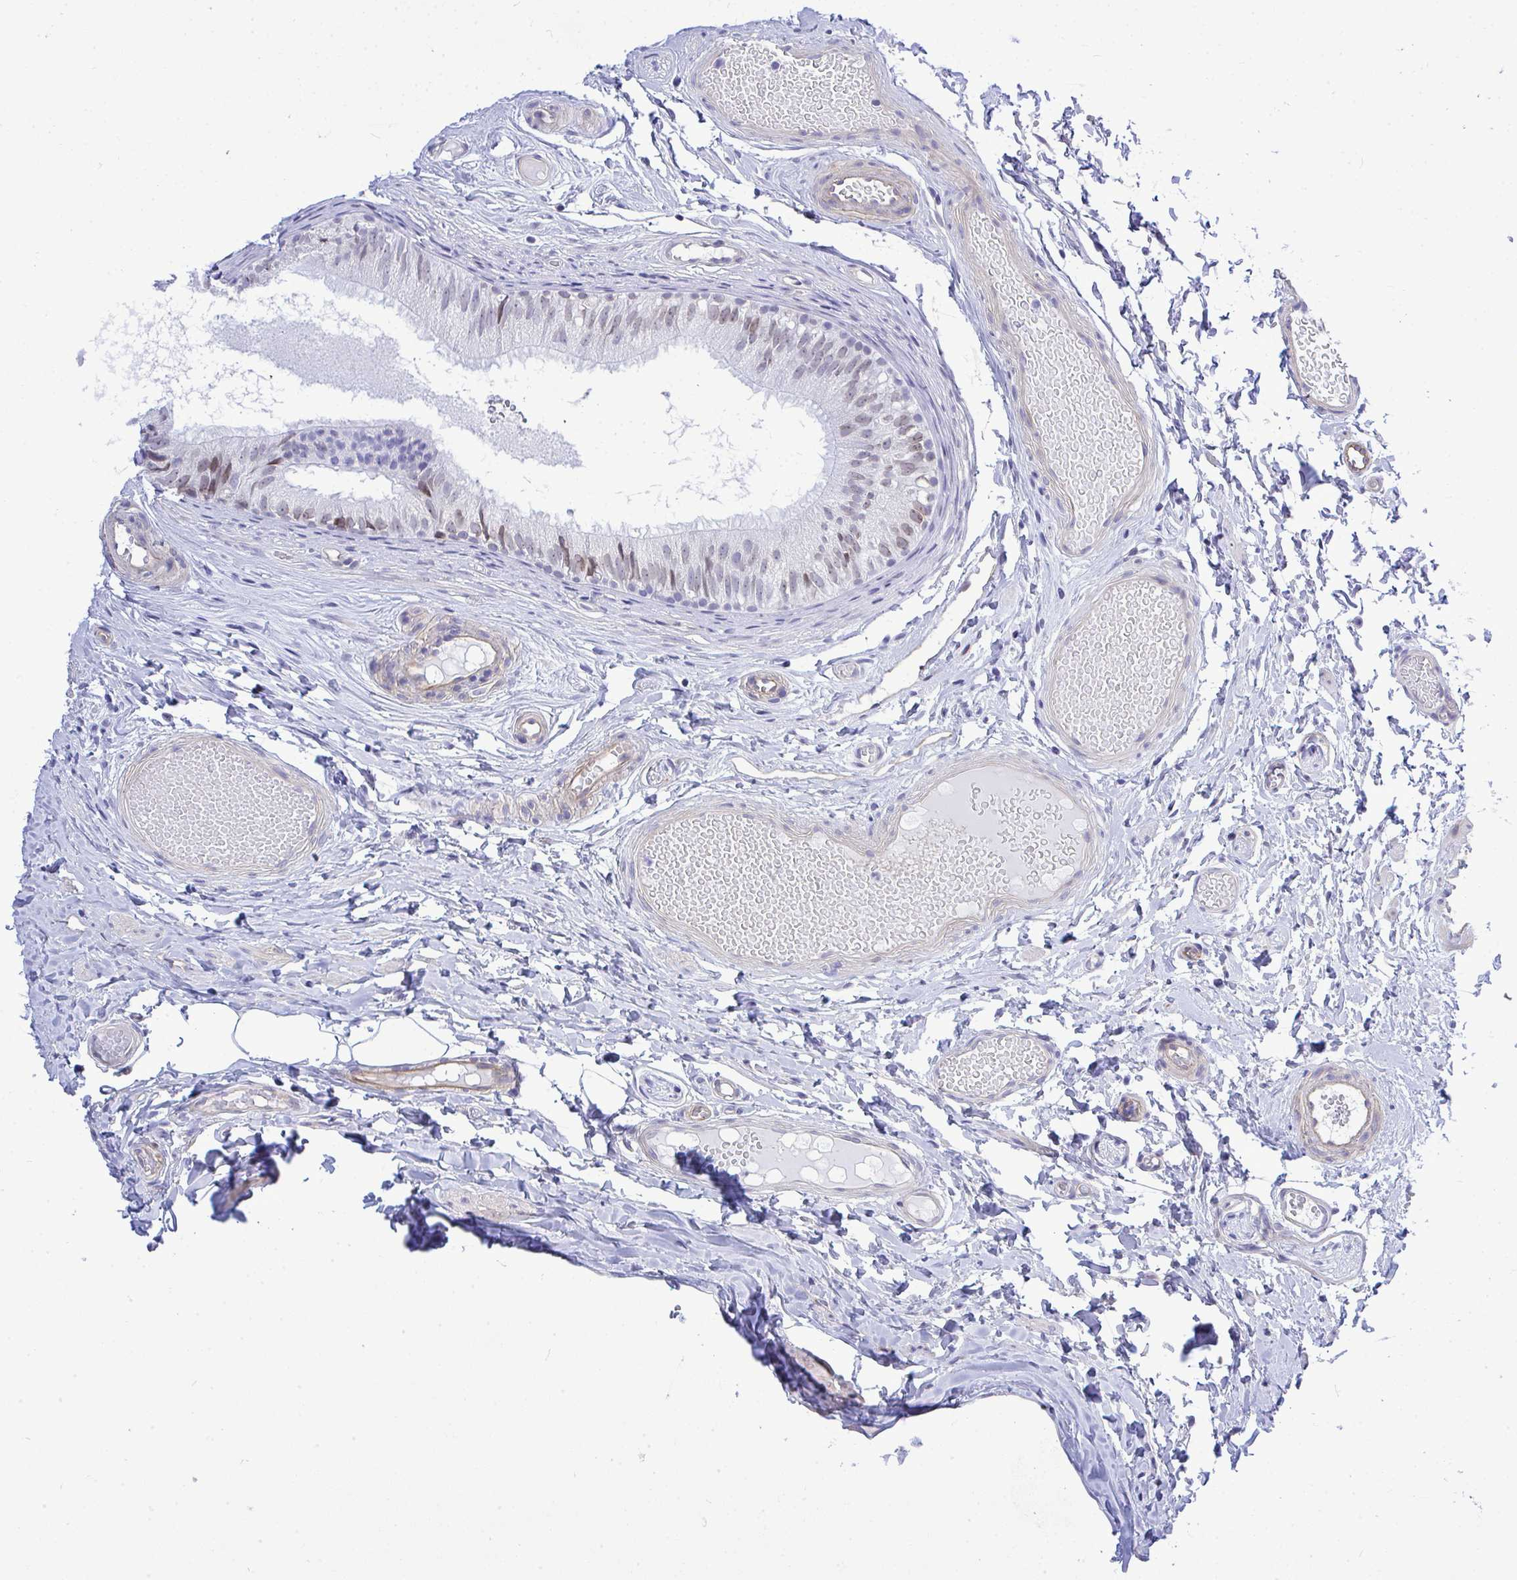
{"staining": {"intensity": "weak", "quantity": "<25%", "location": "nuclear"}, "tissue": "epididymis", "cell_type": "Glandular cells", "image_type": "normal", "snomed": [{"axis": "morphology", "description": "Normal tissue, NOS"}, {"axis": "morphology", "description": "Seminoma, NOS"}, {"axis": "topography", "description": "Testis"}, {"axis": "topography", "description": "Epididymis"}], "caption": "Protein analysis of unremarkable epididymis displays no significant expression in glandular cells. Nuclei are stained in blue.", "gene": "SLC25A51", "patient": {"sex": "male", "age": 34}}